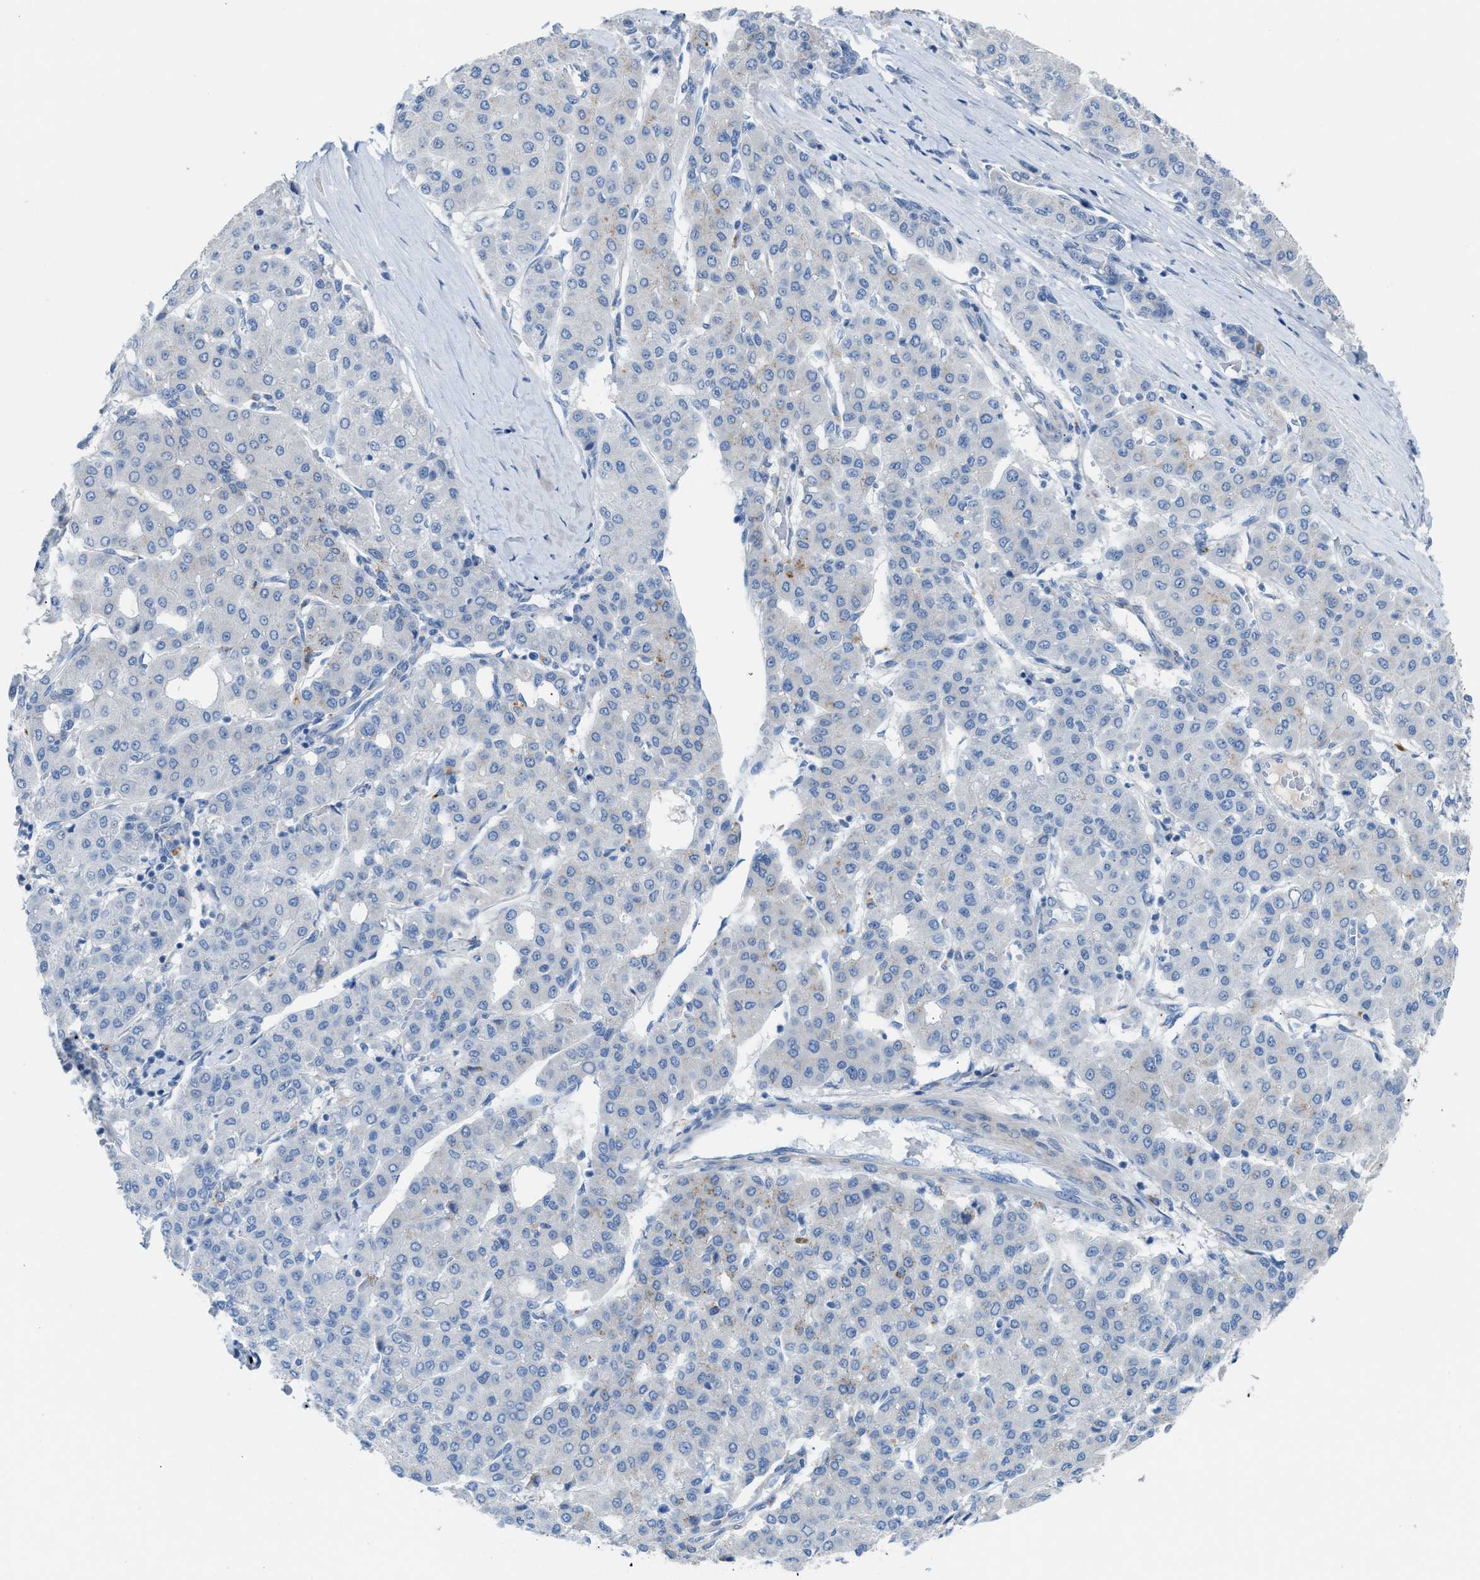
{"staining": {"intensity": "negative", "quantity": "none", "location": "none"}, "tissue": "liver cancer", "cell_type": "Tumor cells", "image_type": "cancer", "snomed": [{"axis": "morphology", "description": "Carcinoma, Hepatocellular, NOS"}, {"axis": "topography", "description": "Liver"}], "caption": "This is an immunohistochemistry (IHC) histopathology image of human liver cancer. There is no expression in tumor cells.", "gene": "ASPA", "patient": {"sex": "male", "age": 65}}